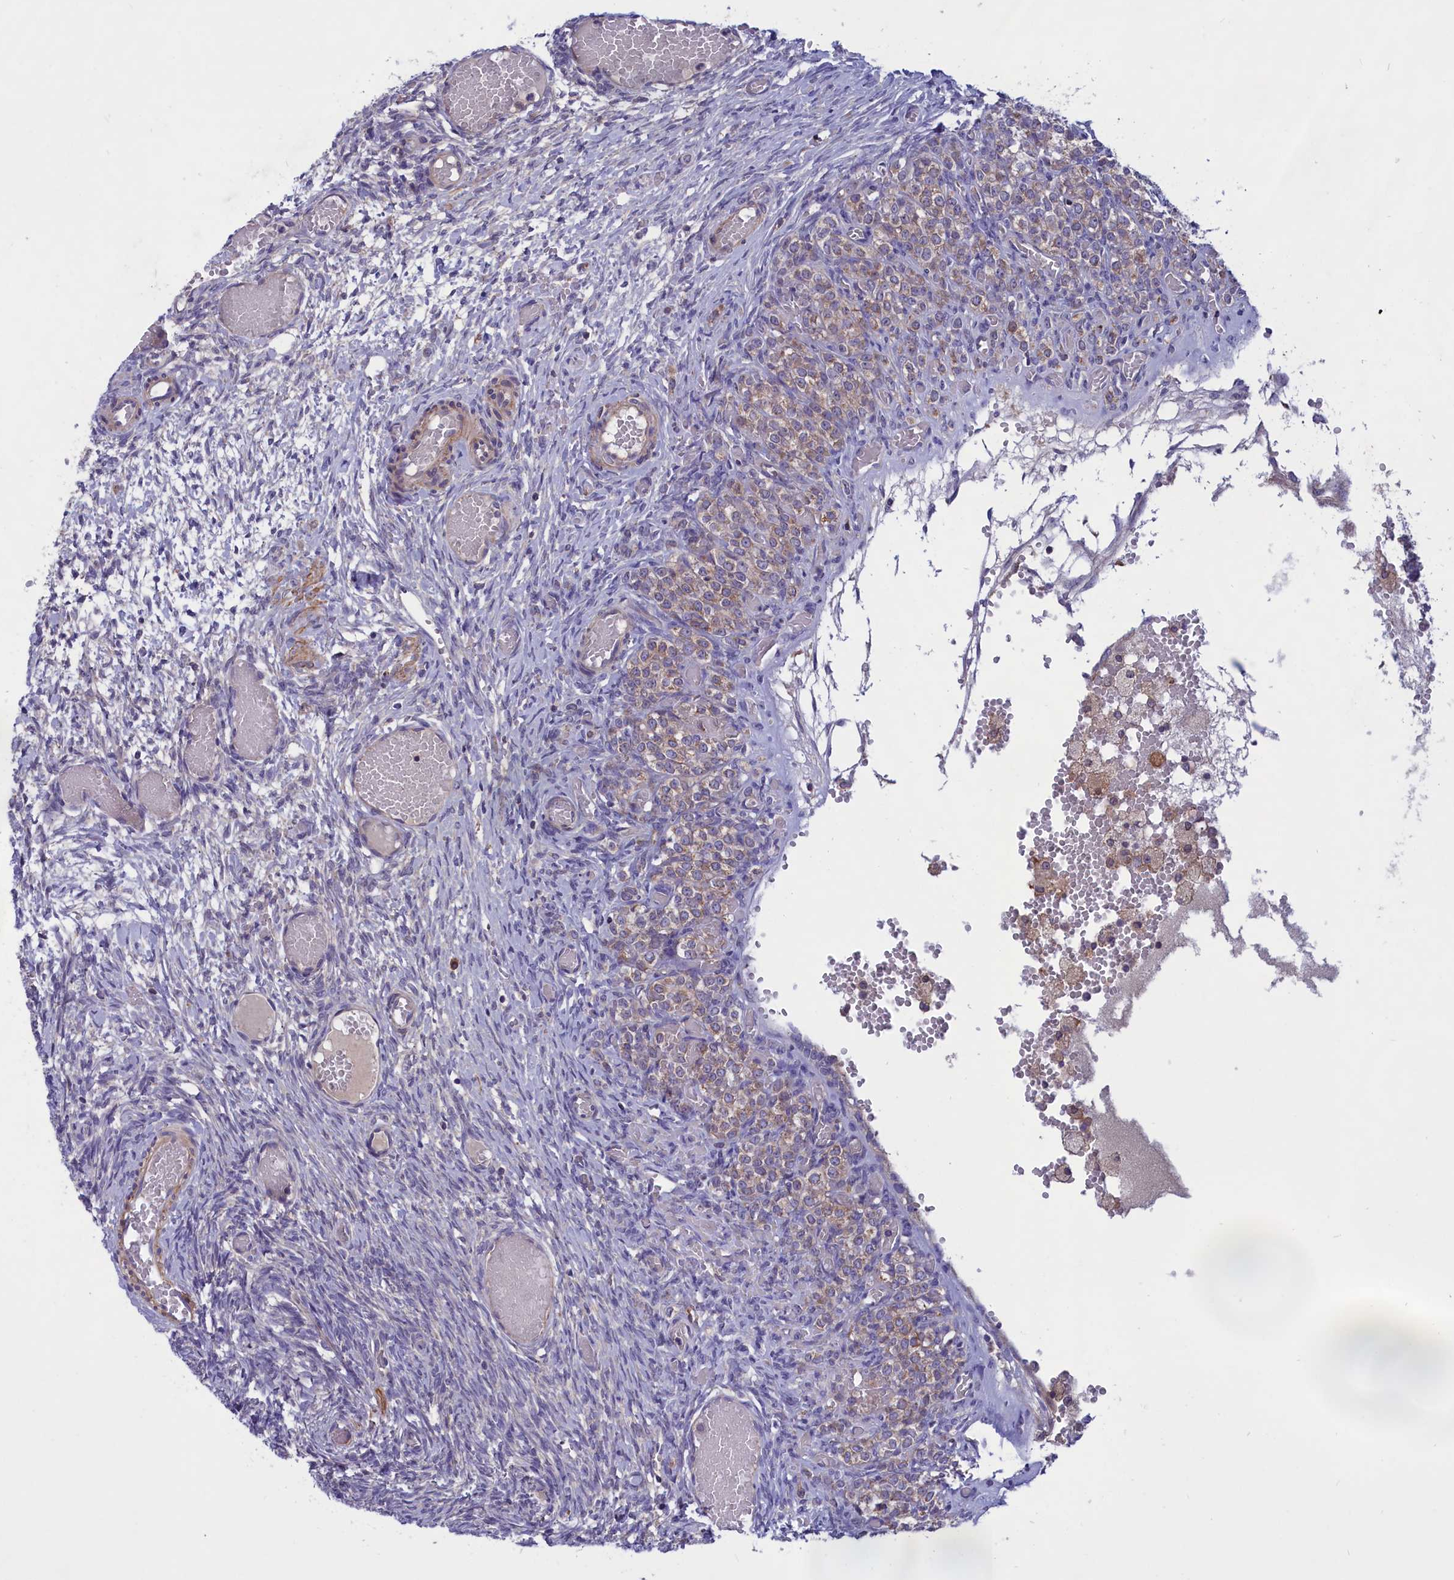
{"staining": {"intensity": "moderate", "quantity": ">75%", "location": "cytoplasmic/membranous"}, "tissue": "ovary", "cell_type": "Follicle cells", "image_type": "normal", "snomed": [{"axis": "morphology", "description": "Adenocarcinoma, NOS"}, {"axis": "topography", "description": "Endometrium"}], "caption": "This is a histology image of immunohistochemistry (IHC) staining of unremarkable ovary, which shows moderate expression in the cytoplasmic/membranous of follicle cells.", "gene": "AMDHD2", "patient": {"sex": "female", "age": 32}}